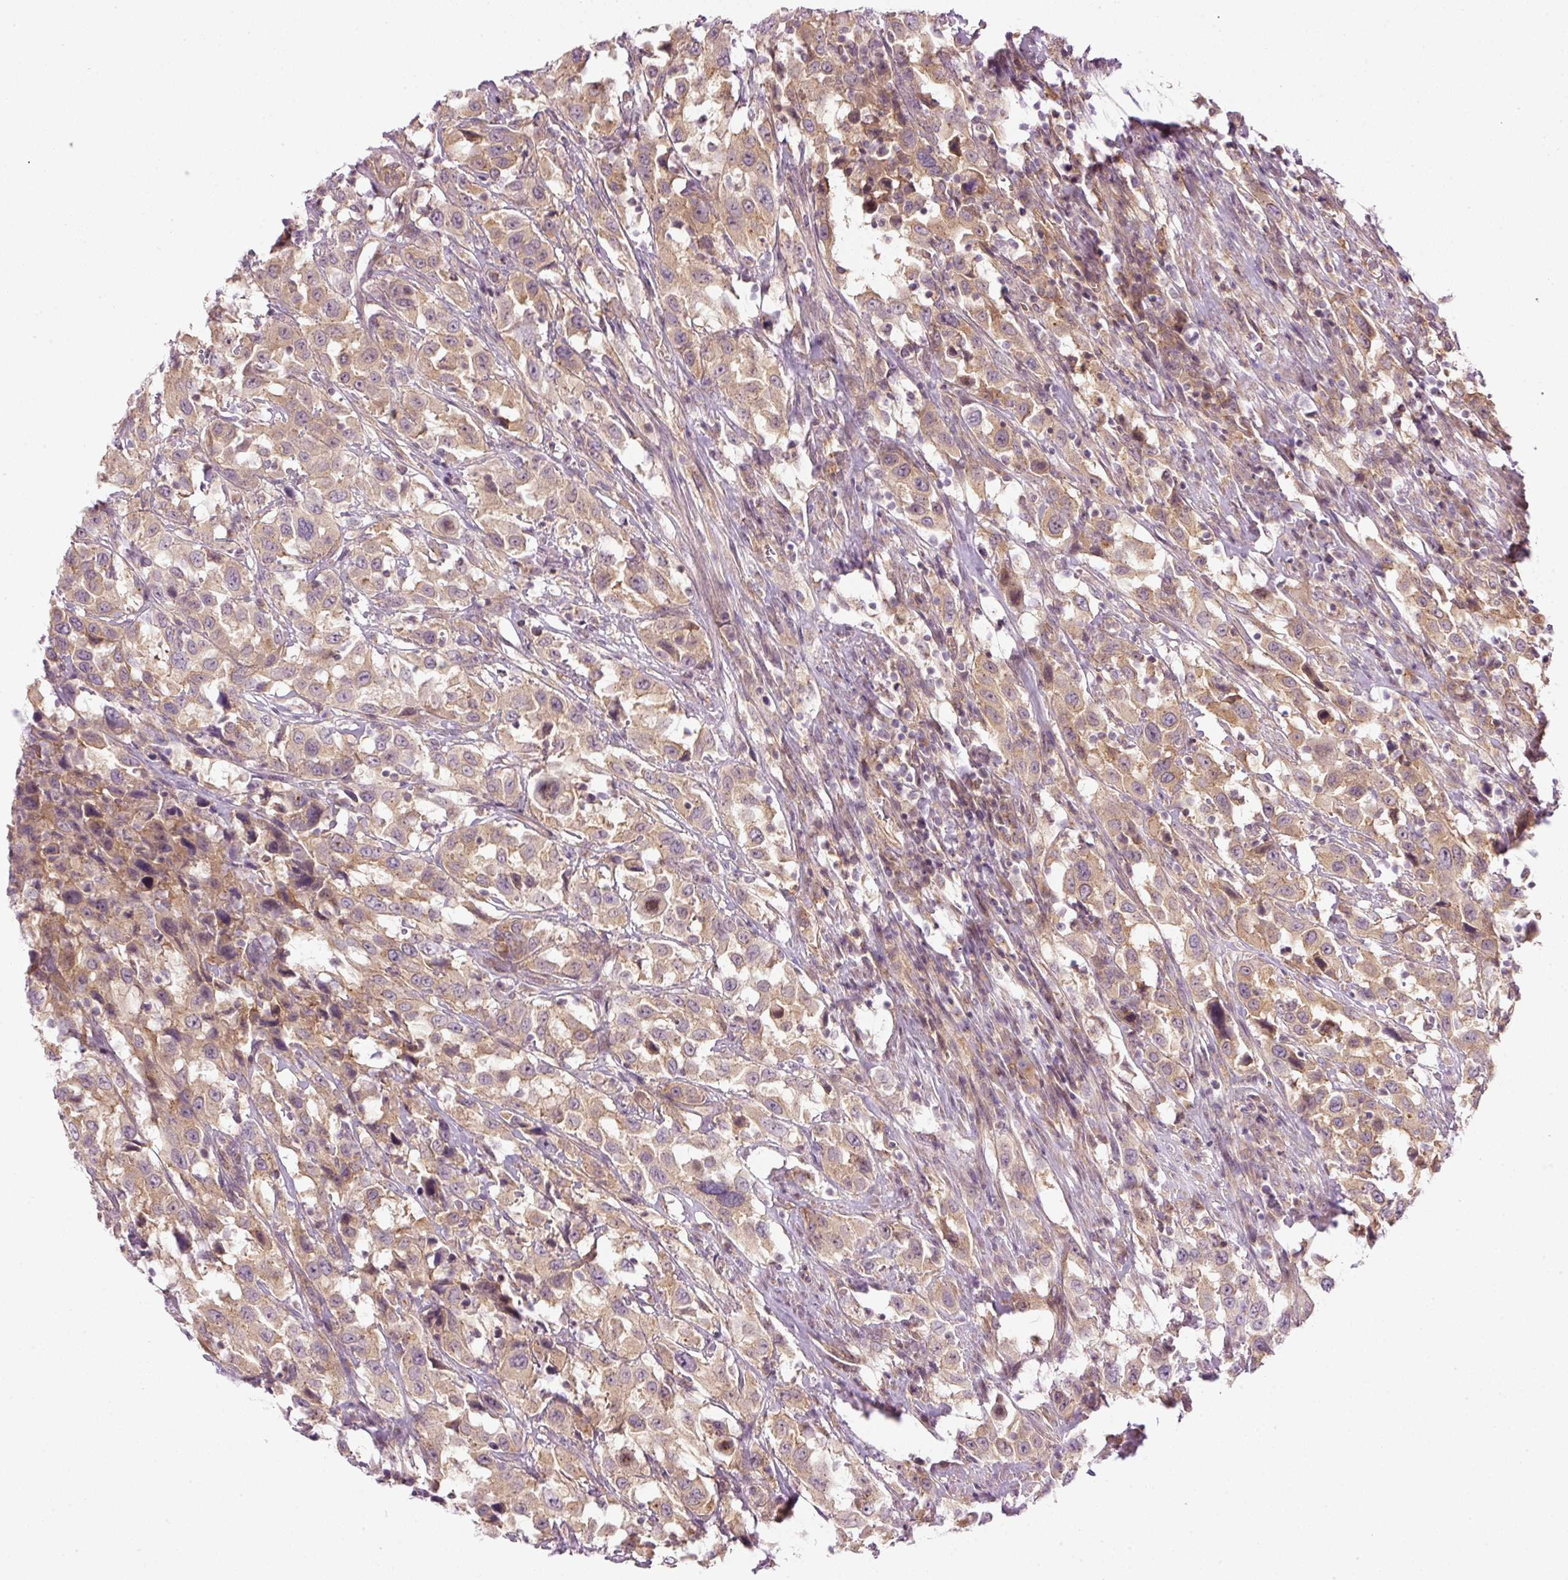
{"staining": {"intensity": "moderate", "quantity": ">75%", "location": "cytoplasmic/membranous"}, "tissue": "urothelial cancer", "cell_type": "Tumor cells", "image_type": "cancer", "snomed": [{"axis": "morphology", "description": "Urothelial carcinoma, High grade"}, {"axis": "topography", "description": "Urinary bladder"}], "caption": "Immunohistochemical staining of human high-grade urothelial carcinoma displays medium levels of moderate cytoplasmic/membranous protein staining in about >75% of tumor cells. Using DAB (3,3'-diaminobenzidine) (brown) and hematoxylin (blue) stains, captured at high magnification using brightfield microscopy.", "gene": "MZT2B", "patient": {"sex": "male", "age": 61}}